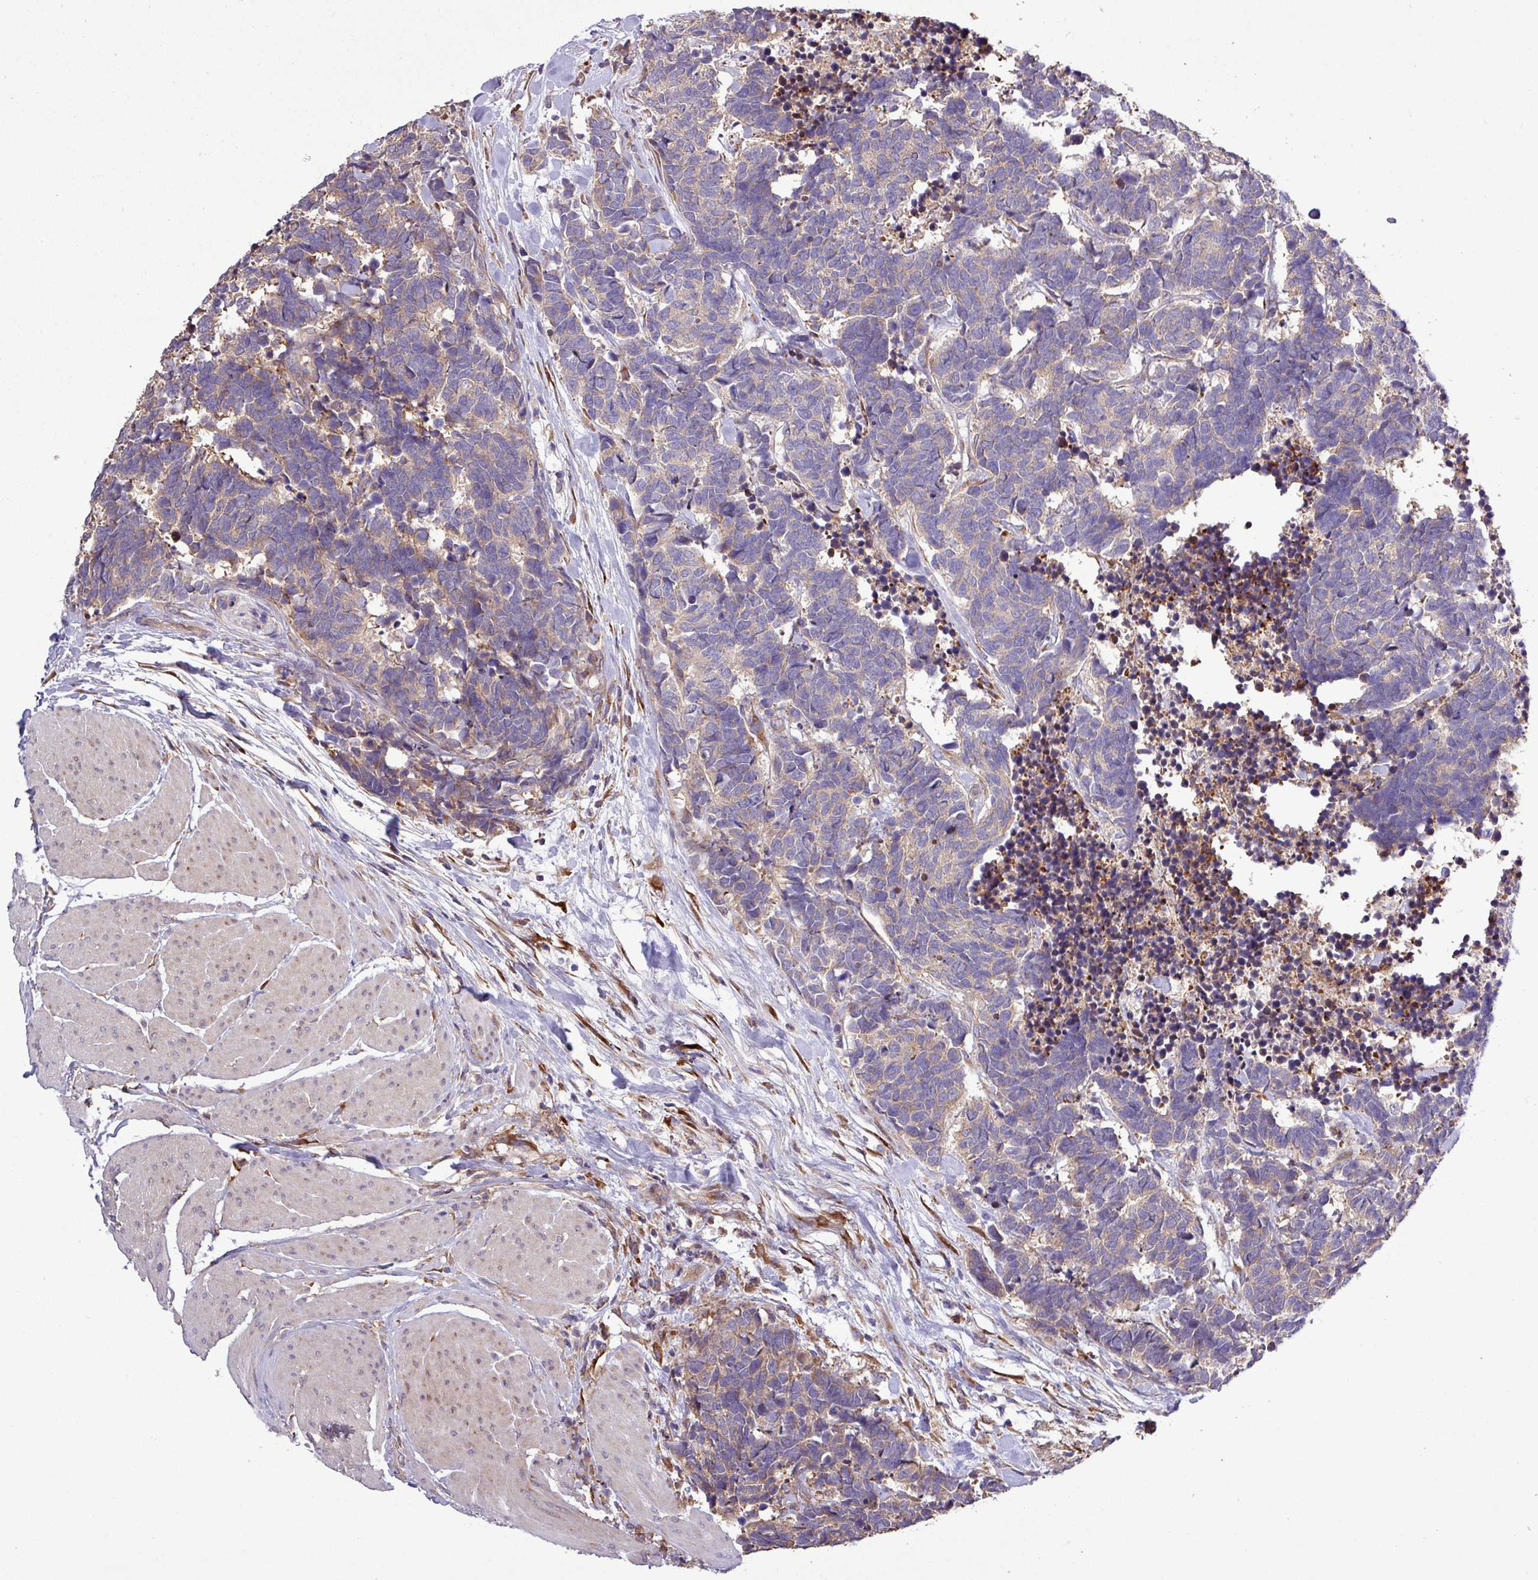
{"staining": {"intensity": "weak", "quantity": "25%-75%", "location": "cytoplasmic/membranous"}, "tissue": "carcinoid", "cell_type": "Tumor cells", "image_type": "cancer", "snomed": [{"axis": "morphology", "description": "Carcinoma, NOS"}, {"axis": "morphology", "description": "Carcinoid, malignant, NOS"}, {"axis": "topography", "description": "Urinary bladder"}], "caption": "Human carcinoid stained with a protein marker demonstrates weak staining in tumor cells.", "gene": "MEGF6", "patient": {"sex": "male", "age": 57}}